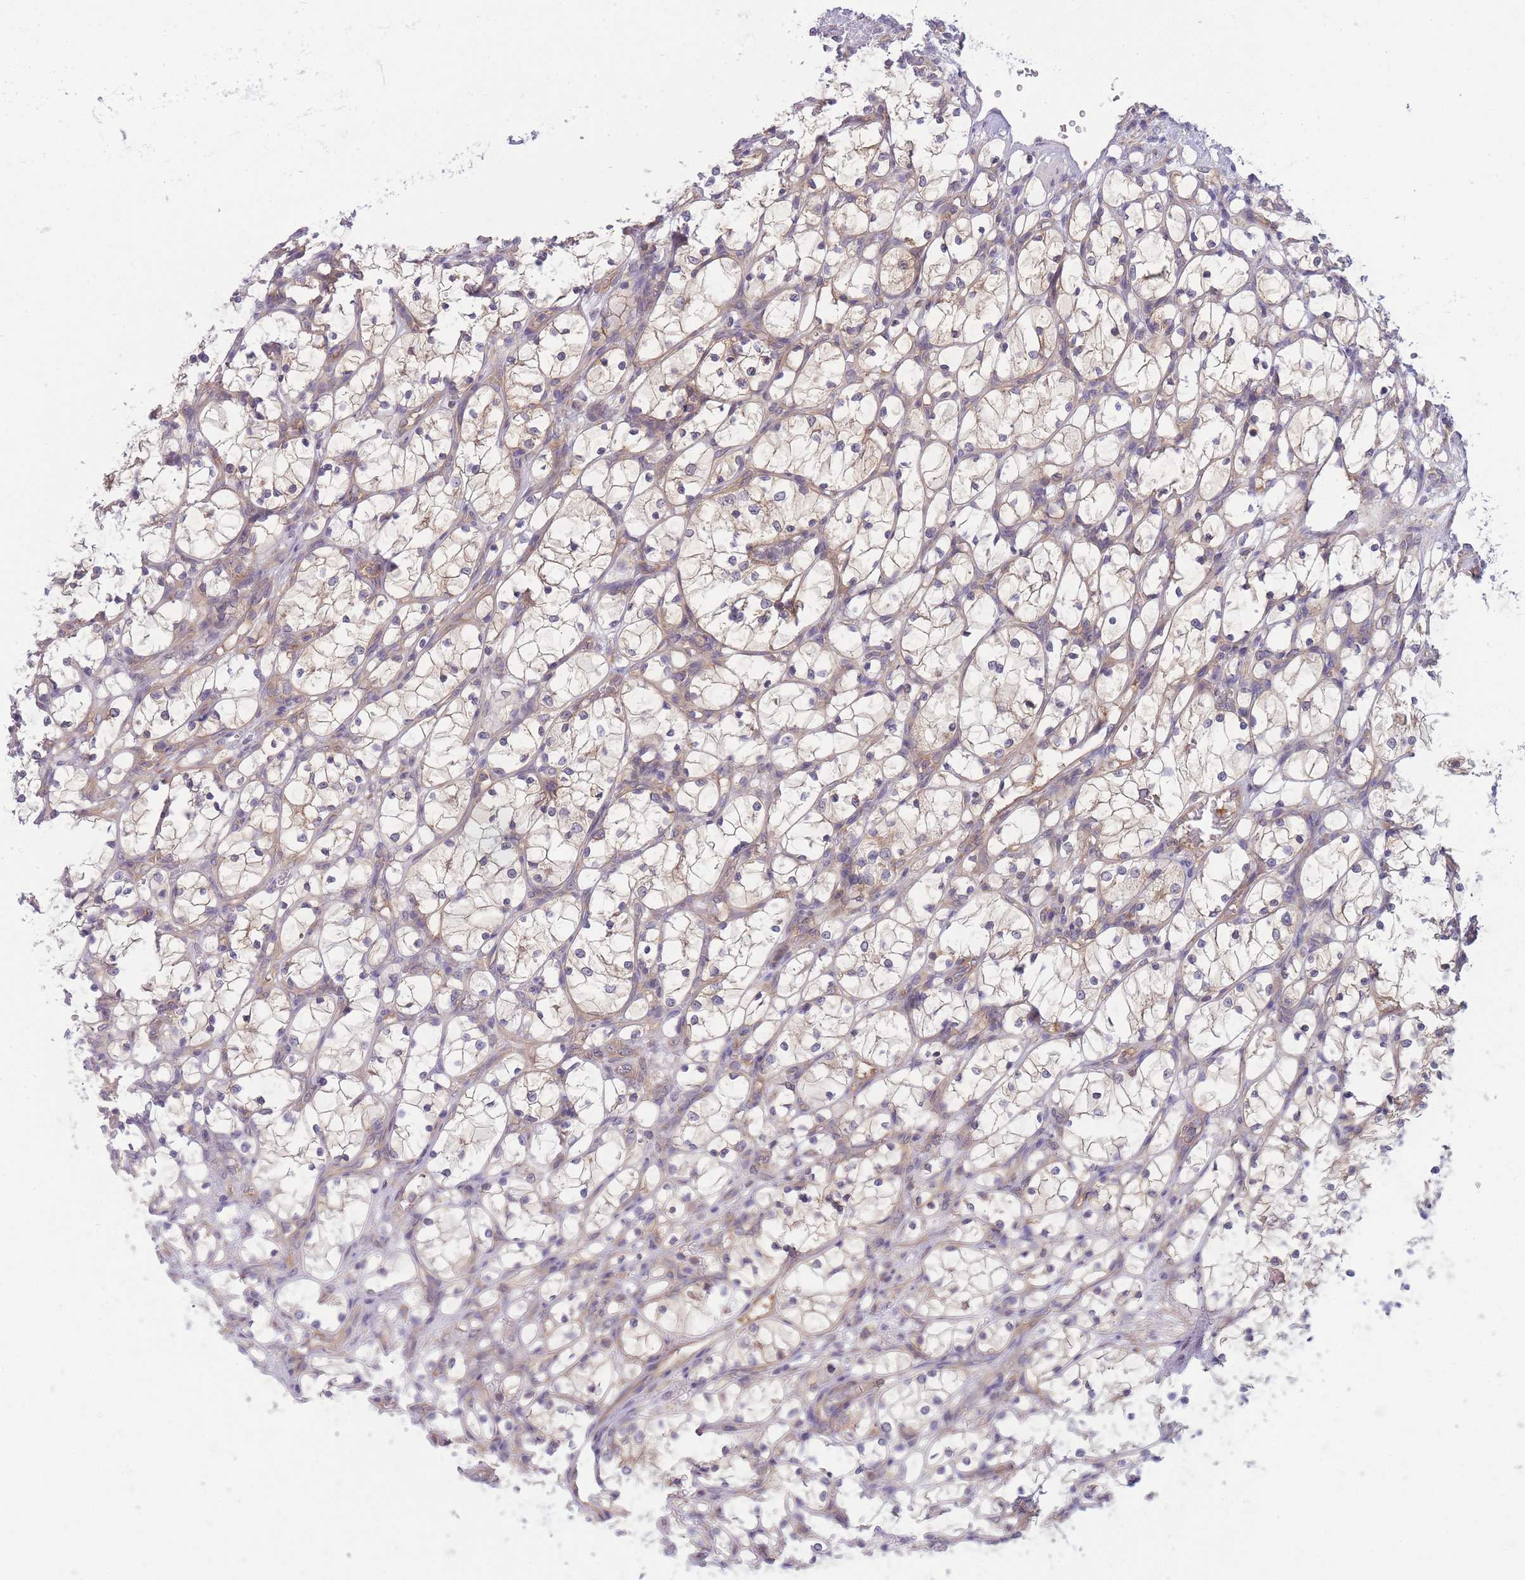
{"staining": {"intensity": "weak", "quantity": "25%-75%", "location": "cytoplasmic/membranous"}, "tissue": "renal cancer", "cell_type": "Tumor cells", "image_type": "cancer", "snomed": [{"axis": "morphology", "description": "Adenocarcinoma, NOS"}, {"axis": "topography", "description": "Kidney"}], "caption": "DAB (3,3'-diaminobenzidine) immunohistochemical staining of renal adenocarcinoma exhibits weak cytoplasmic/membranous protein expression in about 25%-75% of tumor cells. (Stains: DAB (3,3'-diaminobenzidine) in brown, nuclei in blue, Microscopy: brightfield microscopy at high magnification).", "gene": "PFDN6", "patient": {"sex": "female", "age": 69}}